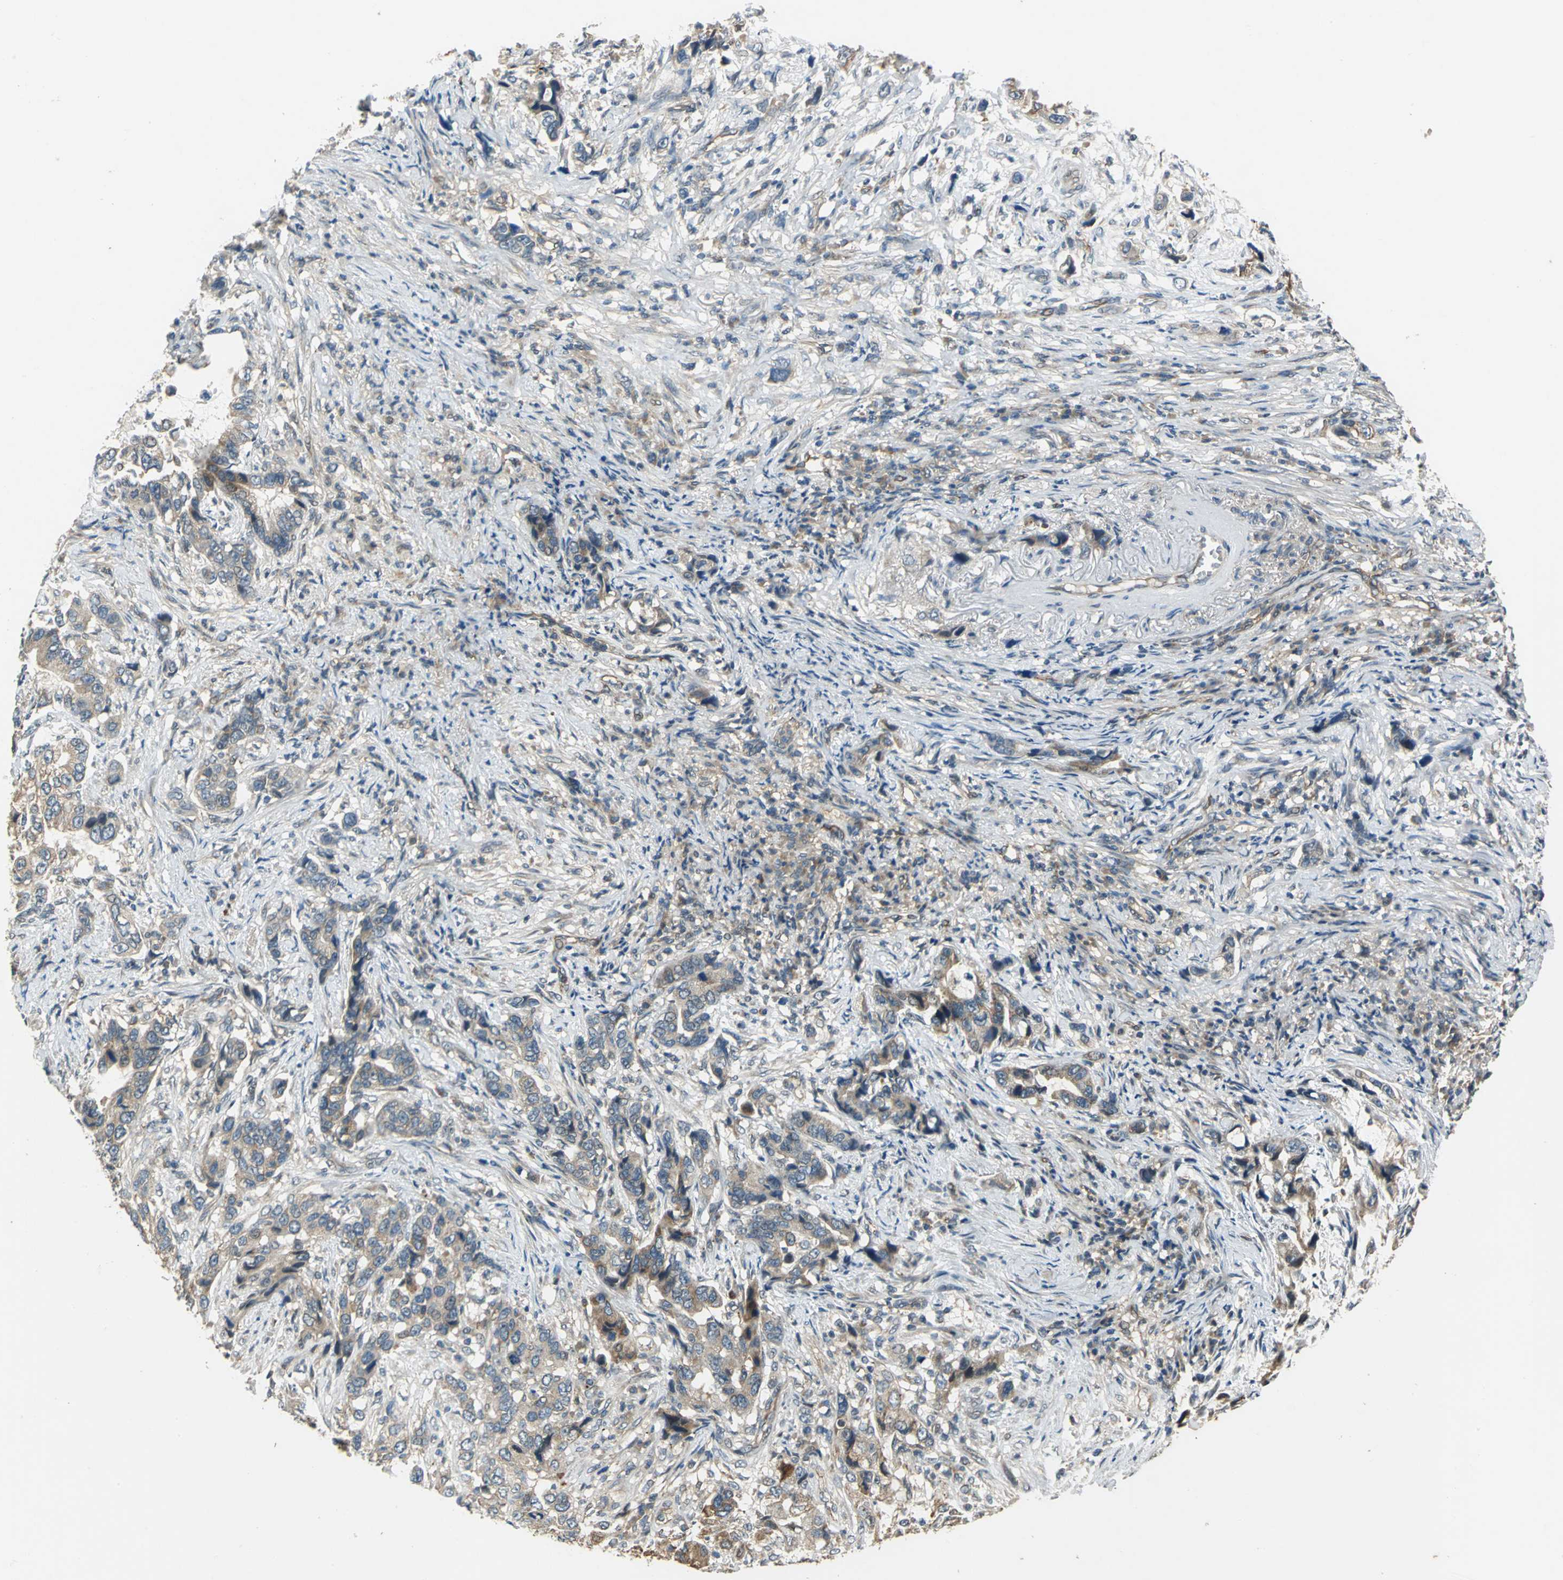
{"staining": {"intensity": "moderate", "quantity": "25%-75%", "location": "cytoplasmic/membranous"}, "tissue": "stomach cancer", "cell_type": "Tumor cells", "image_type": "cancer", "snomed": [{"axis": "morphology", "description": "Adenocarcinoma, NOS"}, {"axis": "topography", "description": "Stomach, lower"}], "caption": "Brown immunohistochemical staining in human adenocarcinoma (stomach) reveals moderate cytoplasmic/membranous positivity in about 25%-75% of tumor cells.", "gene": "EMCN", "patient": {"sex": "female", "age": 93}}